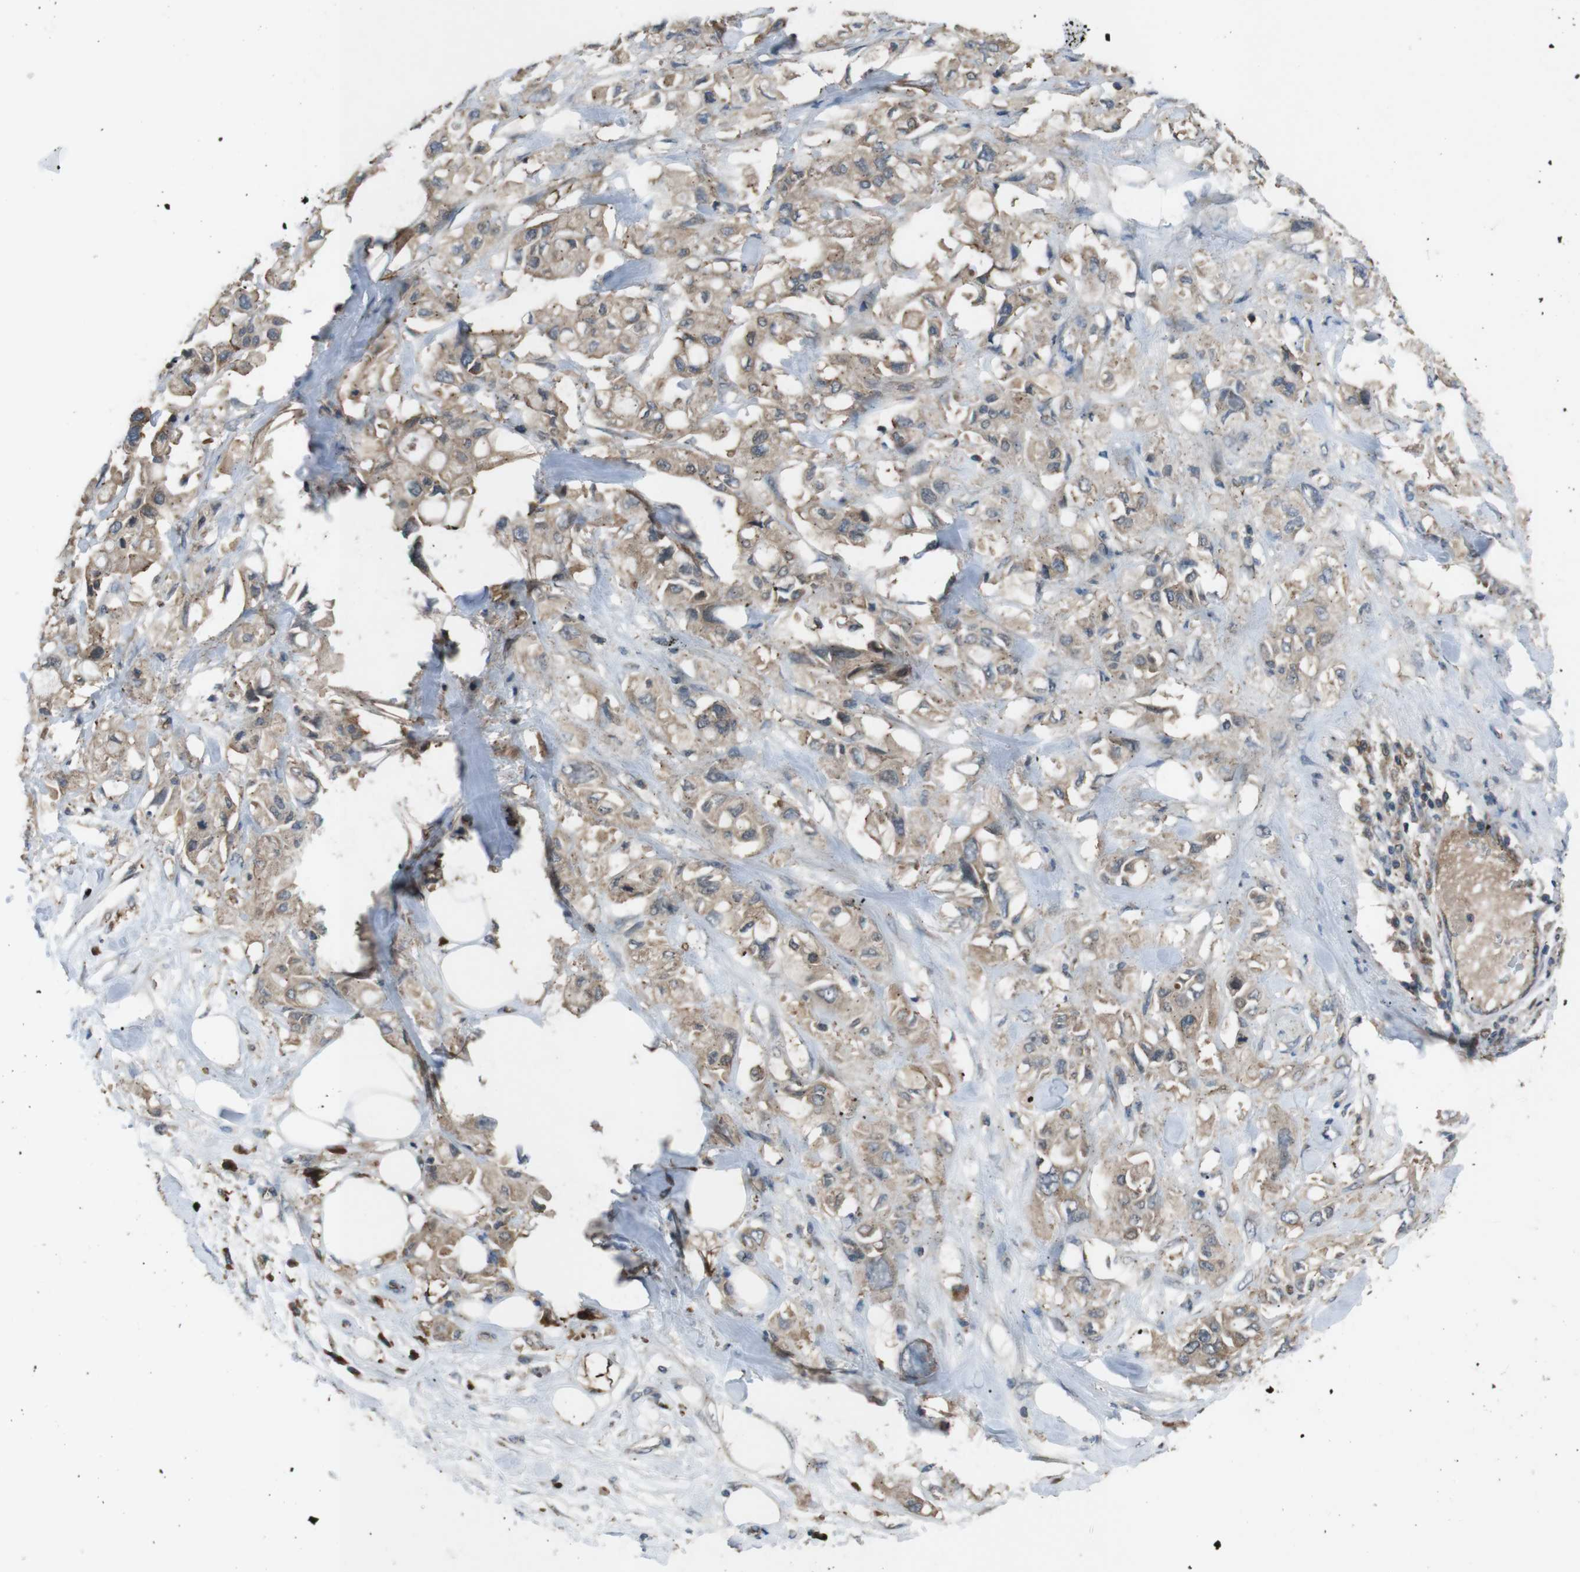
{"staining": {"intensity": "moderate", "quantity": "25%-75%", "location": "cytoplasmic/membranous"}, "tissue": "pancreatic cancer", "cell_type": "Tumor cells", "image_type": "cancer", "snomed": [{"axis": "morphology", "description": "Adenocarcinoma, NOS"}, {"axis": "topography", "description": "Pancreas"}], "caption": "Immunohistochemical staining of human pancreatic cancer exhibits medium levels of moderate cytoplasmic/membranous protein staining in about 25%-75% of tumor cells. (Brightfield microscopy of DAB IHC at high magnification).", "gene": "SLC22A23", "patient": {"sex": "female", "age": 56}}